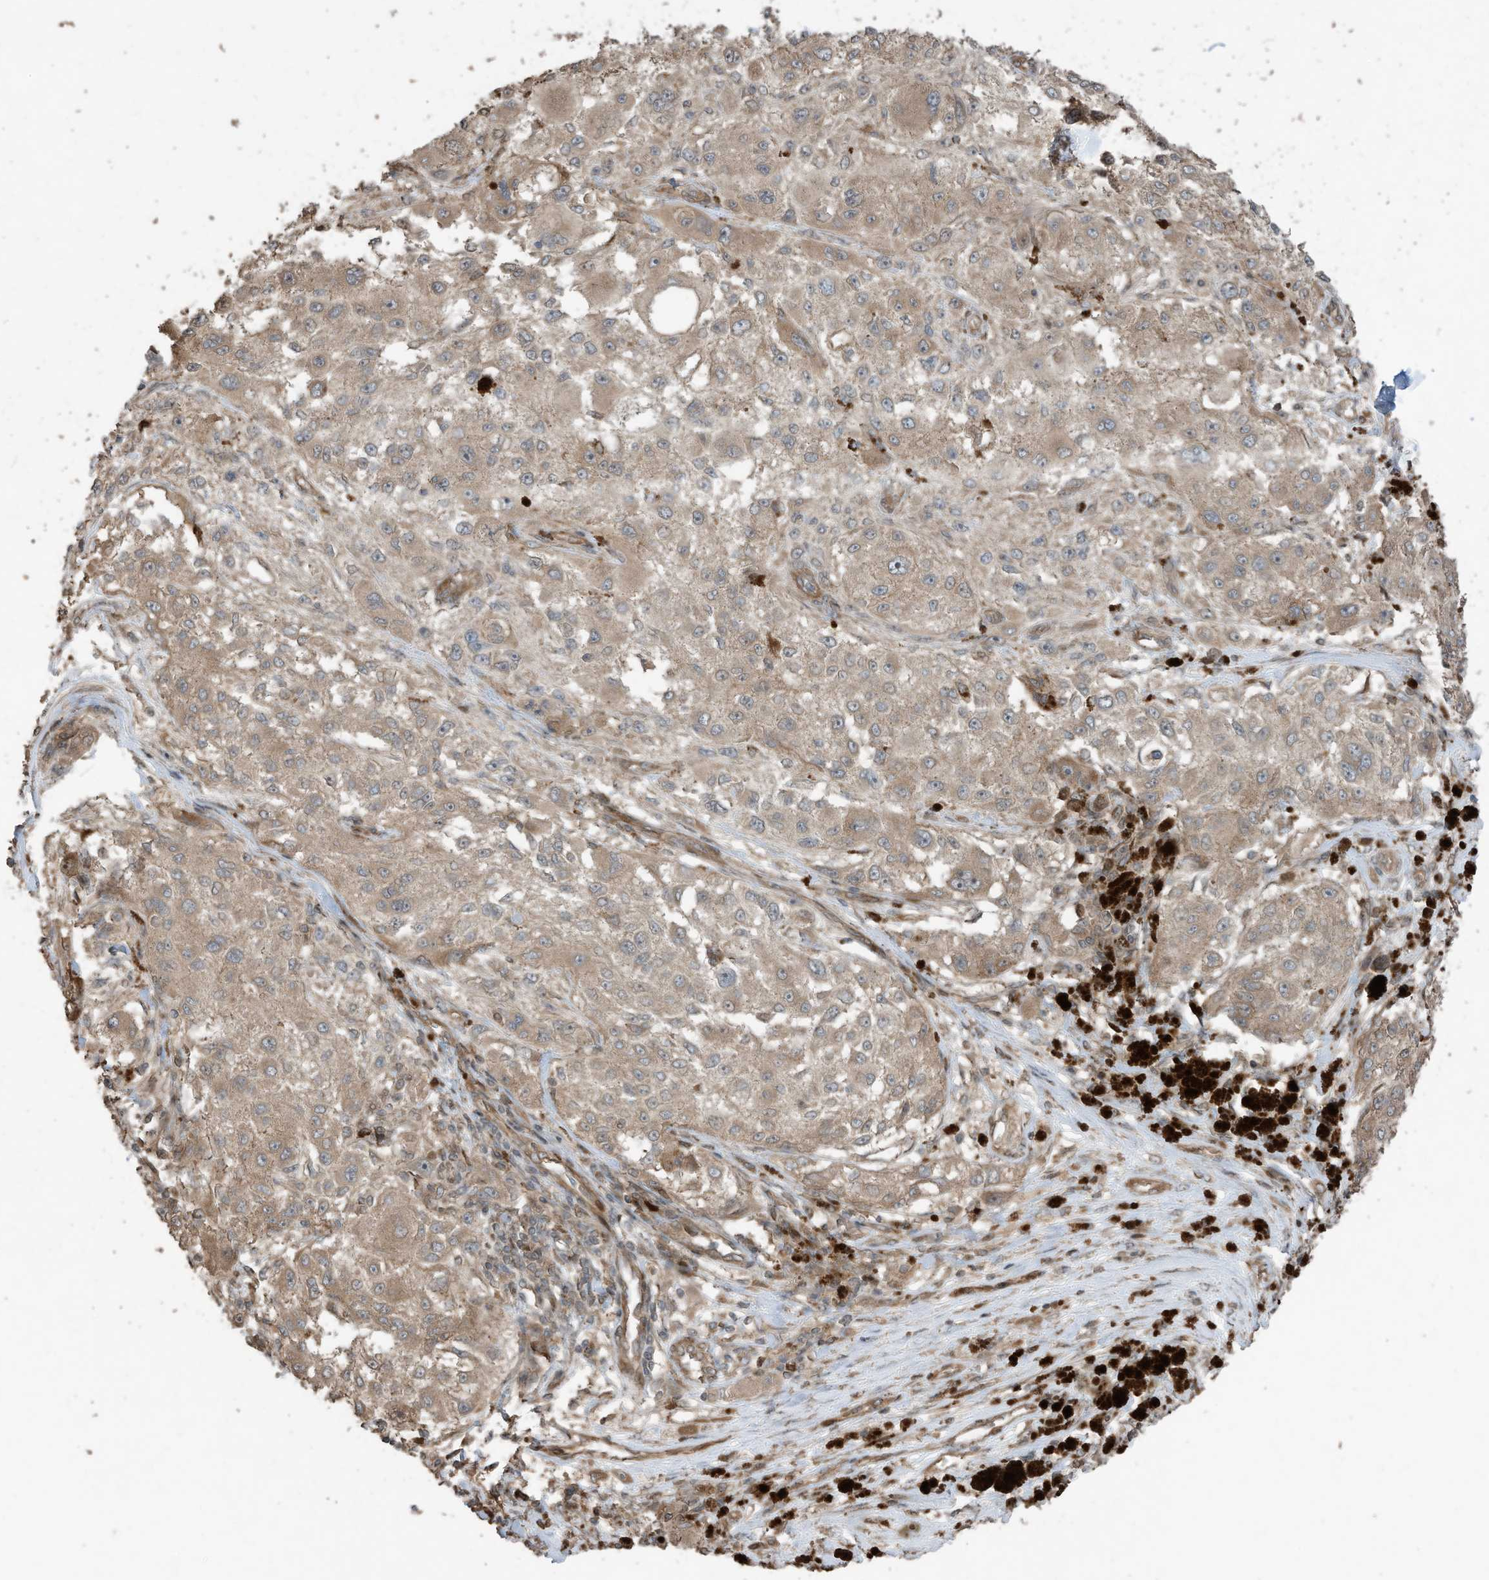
{"staining": {"intensity": "moderate", "quantity": ">75%", "location": "cytoplasmic/membranous"}, "tissue": "melanoma", "cell_type": "Tumor cells", "image_type": "cancer", "snomed": [{"axis": "morphology", "description": "Necrosis, NOS"}, {"axis": "morphology", "description": "Malignant melanoma, NOS"}, {"axis": "topography", "description": "Skin"}], "caption": "This histopathology image shows melanoma stained with immunohistochemistry to label a protein in brown. The cytoplasmic/membranous of tumor cells show moderate positivity for the protein. Nuclei are counter-stained blue.", "gene": "ZNF653", "patient": {"sex": "female", "age": 87}}